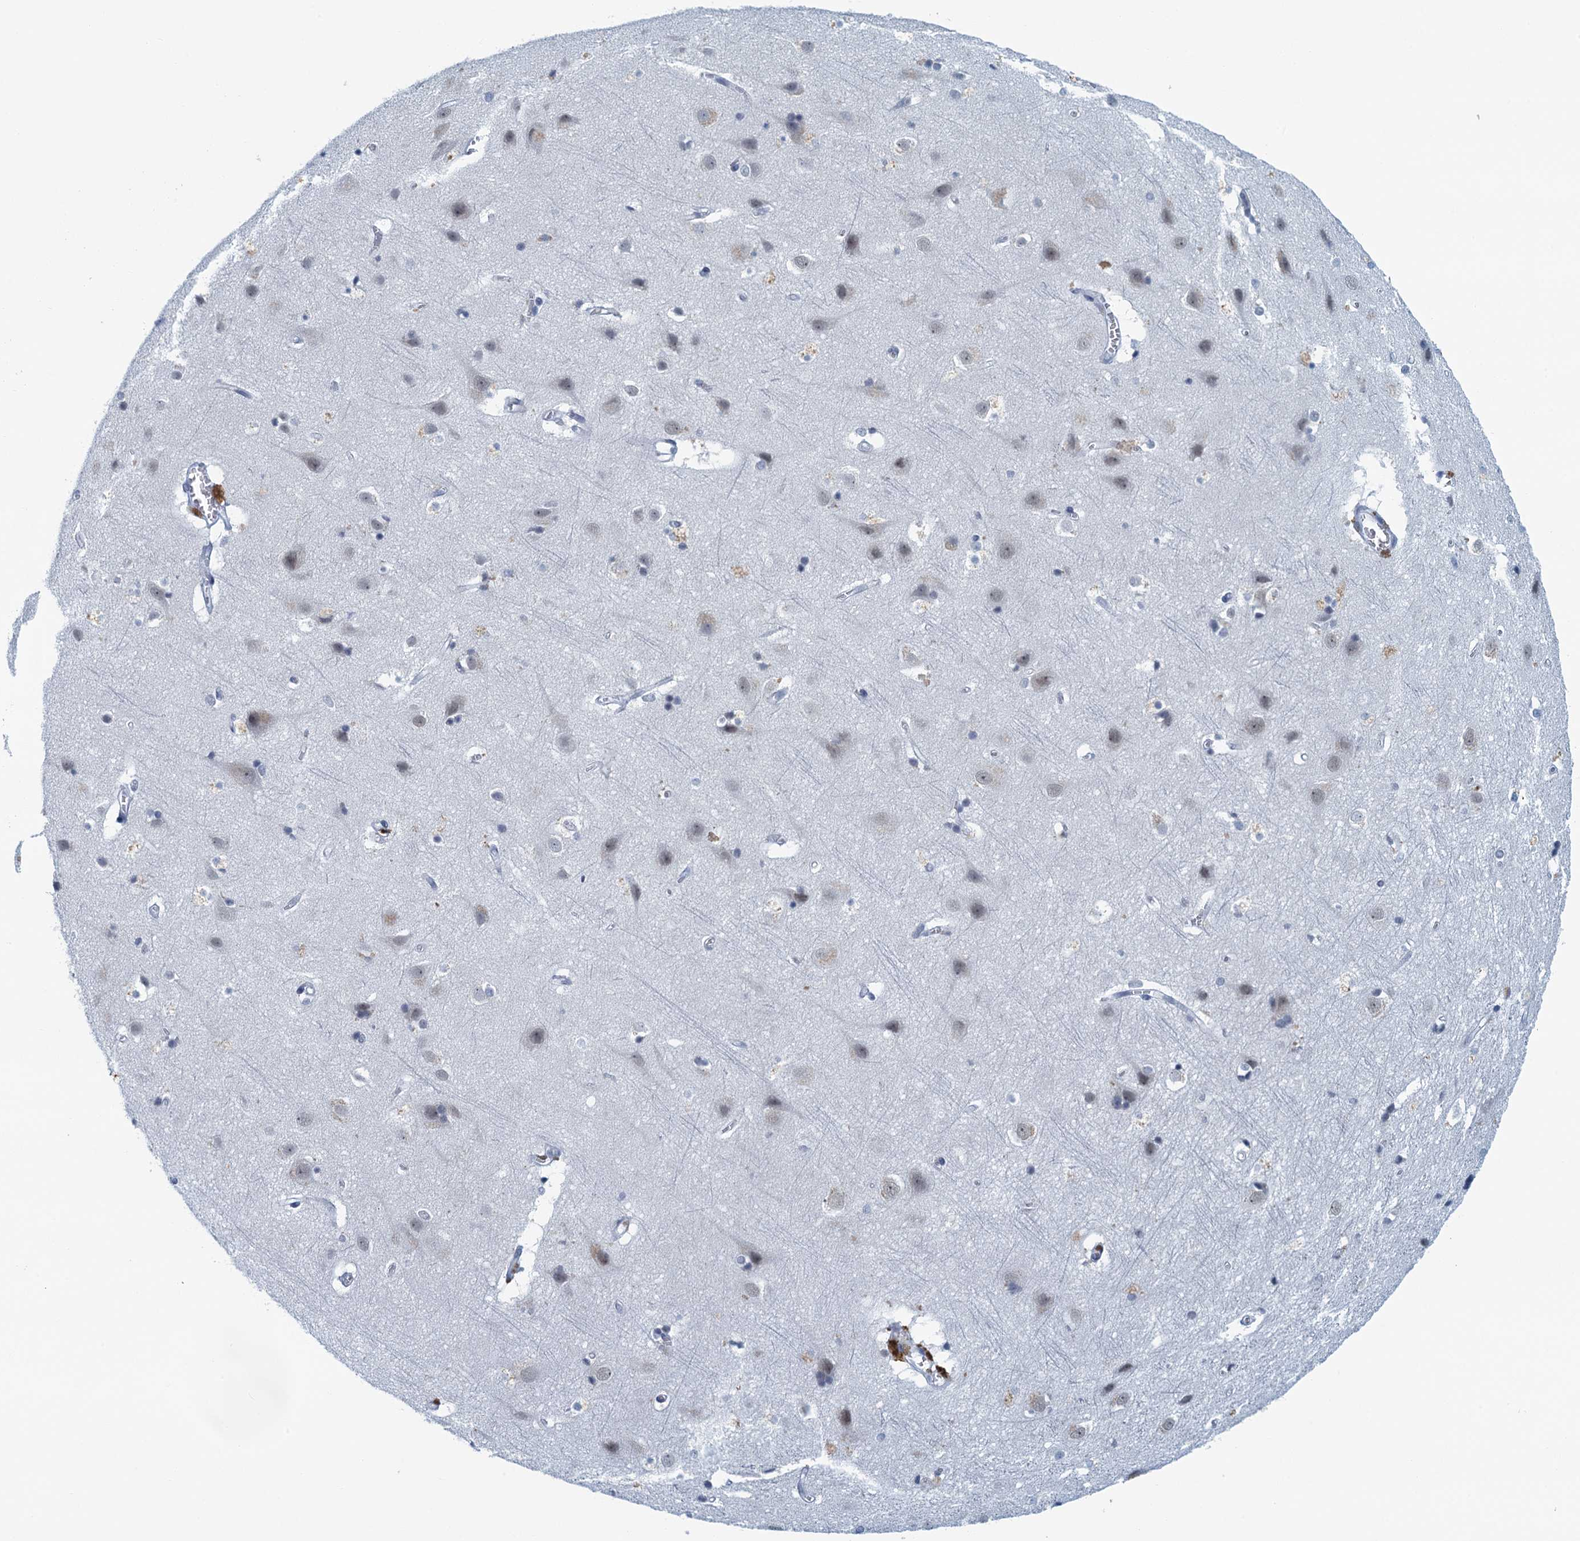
{"staining": {"intensity": "negative", "quantity": "none", "location": "none"}, "tissue": "cerebral cortex", "cell_type": "Endothelial cells", "image_type": "normal", "snomed": [{"axis": "morphology", "description": "Normal tissue, NOS"}, {"axis": "topography", "description": "Cerebral cortex"}], "caption": "The immunohistochemistry (IHC) photomicrograph has no significant positivity in endothelial cells of cerebral cortex. Brightfield microscopy of IHC stained with DAB (3,3'-diaminobenzidine) (brown) and hematoxylin (blue), captured at high magnification.", "gene": "C16orf95", "patient": {"sex": "male", "age": 54}}